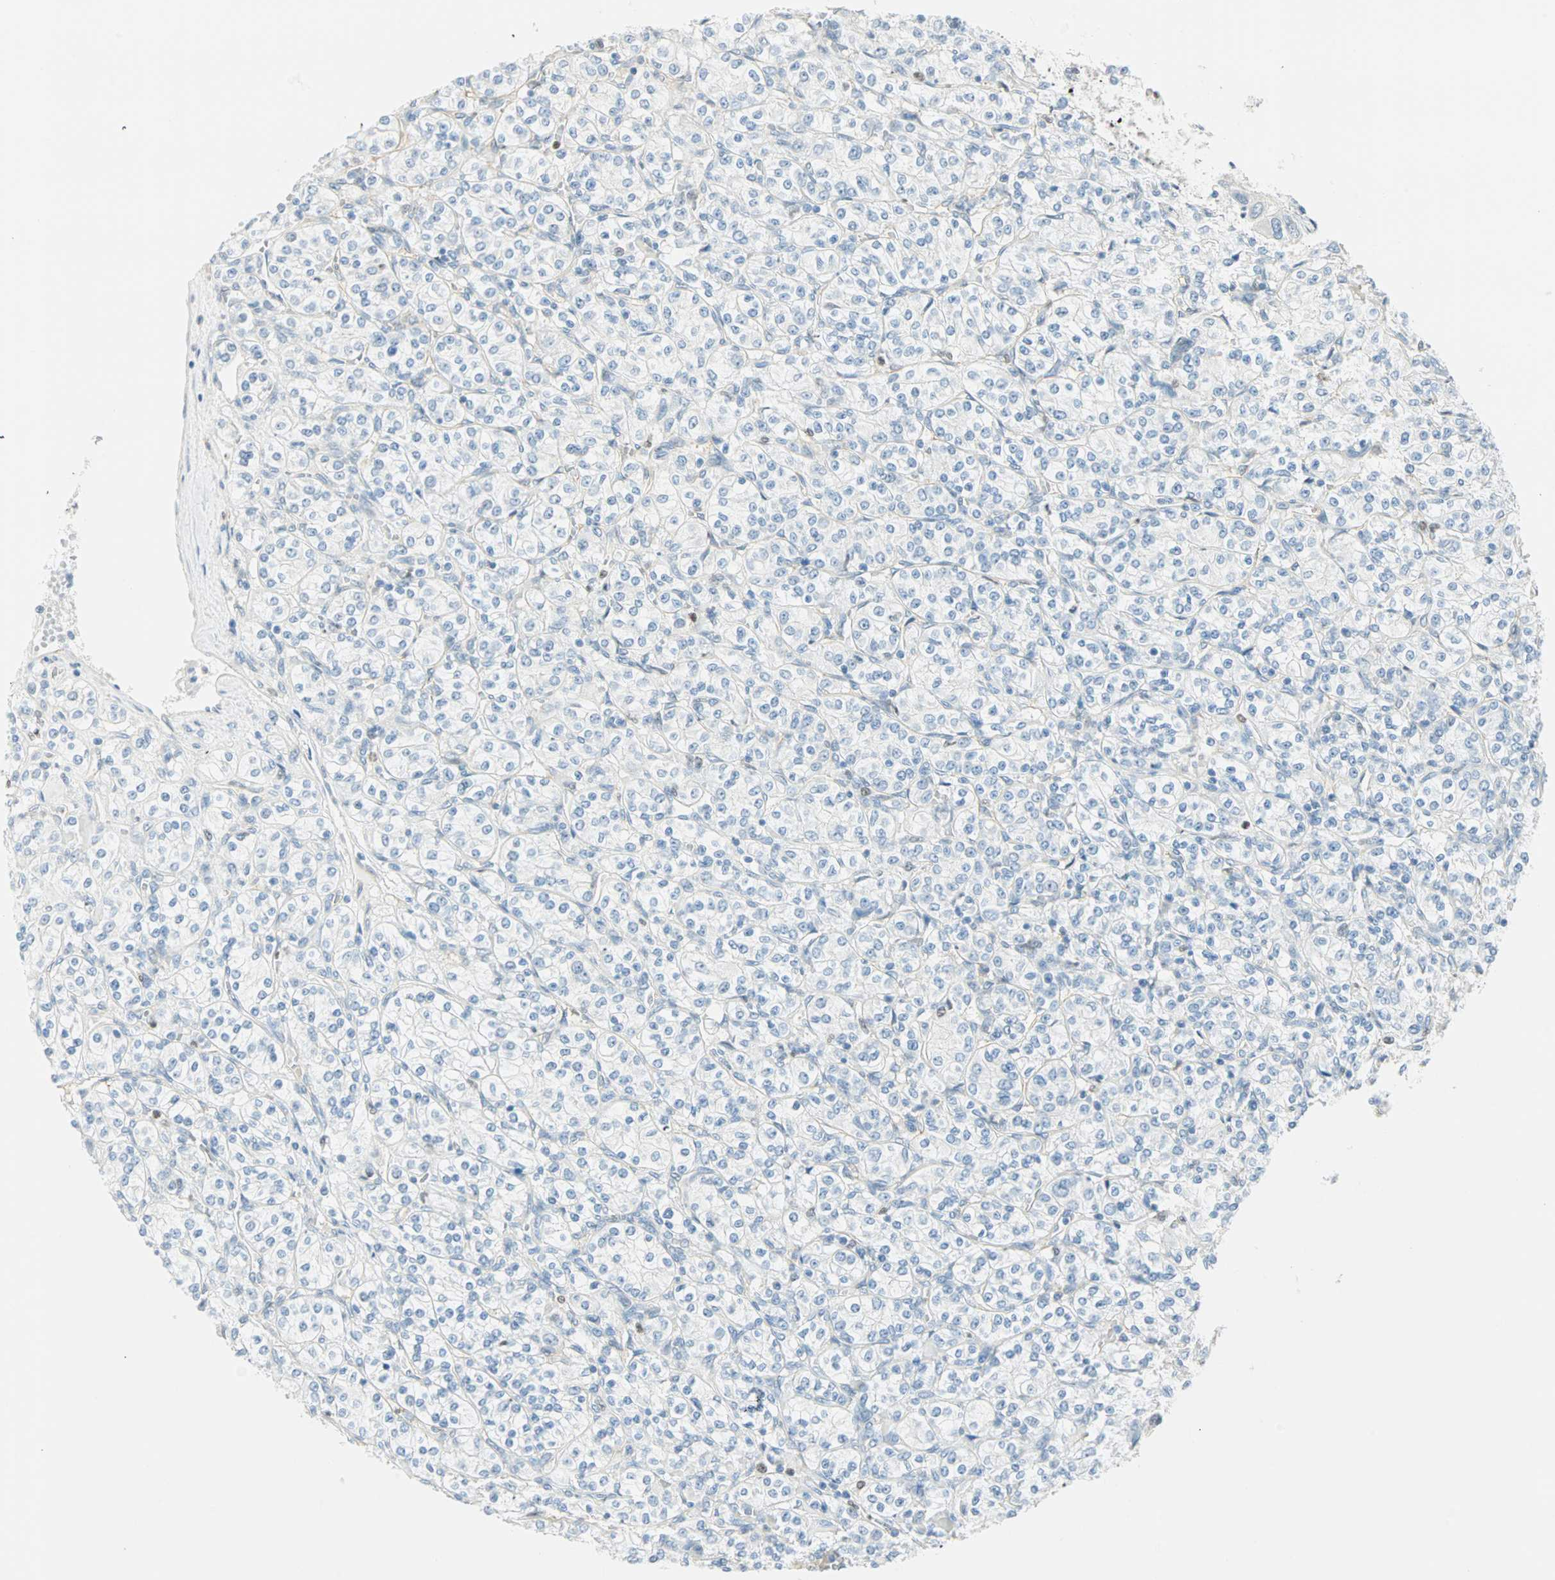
{"staining": {"intensity": "negative", "quantity": "none", "location": "none"}, "tissue": "renal cancer", "cell_type": "Tumor cells", "image_type": "cancer", "snomed": [{"axis": "morphology", "description": "Adenocarcinoma, NOS"}, {"axis": "topography", "description": "Kidney"}], "caption": "Photomicrograph shows no significant protein staining in tumor cells of renal cancer. (DAB (3,3'-diaminobenzidine) immunohistochemistry (IHC) with hematoxylin counter stain).", "gene": "MLLT10", "patient": {"sex": "male", "age": 77}}